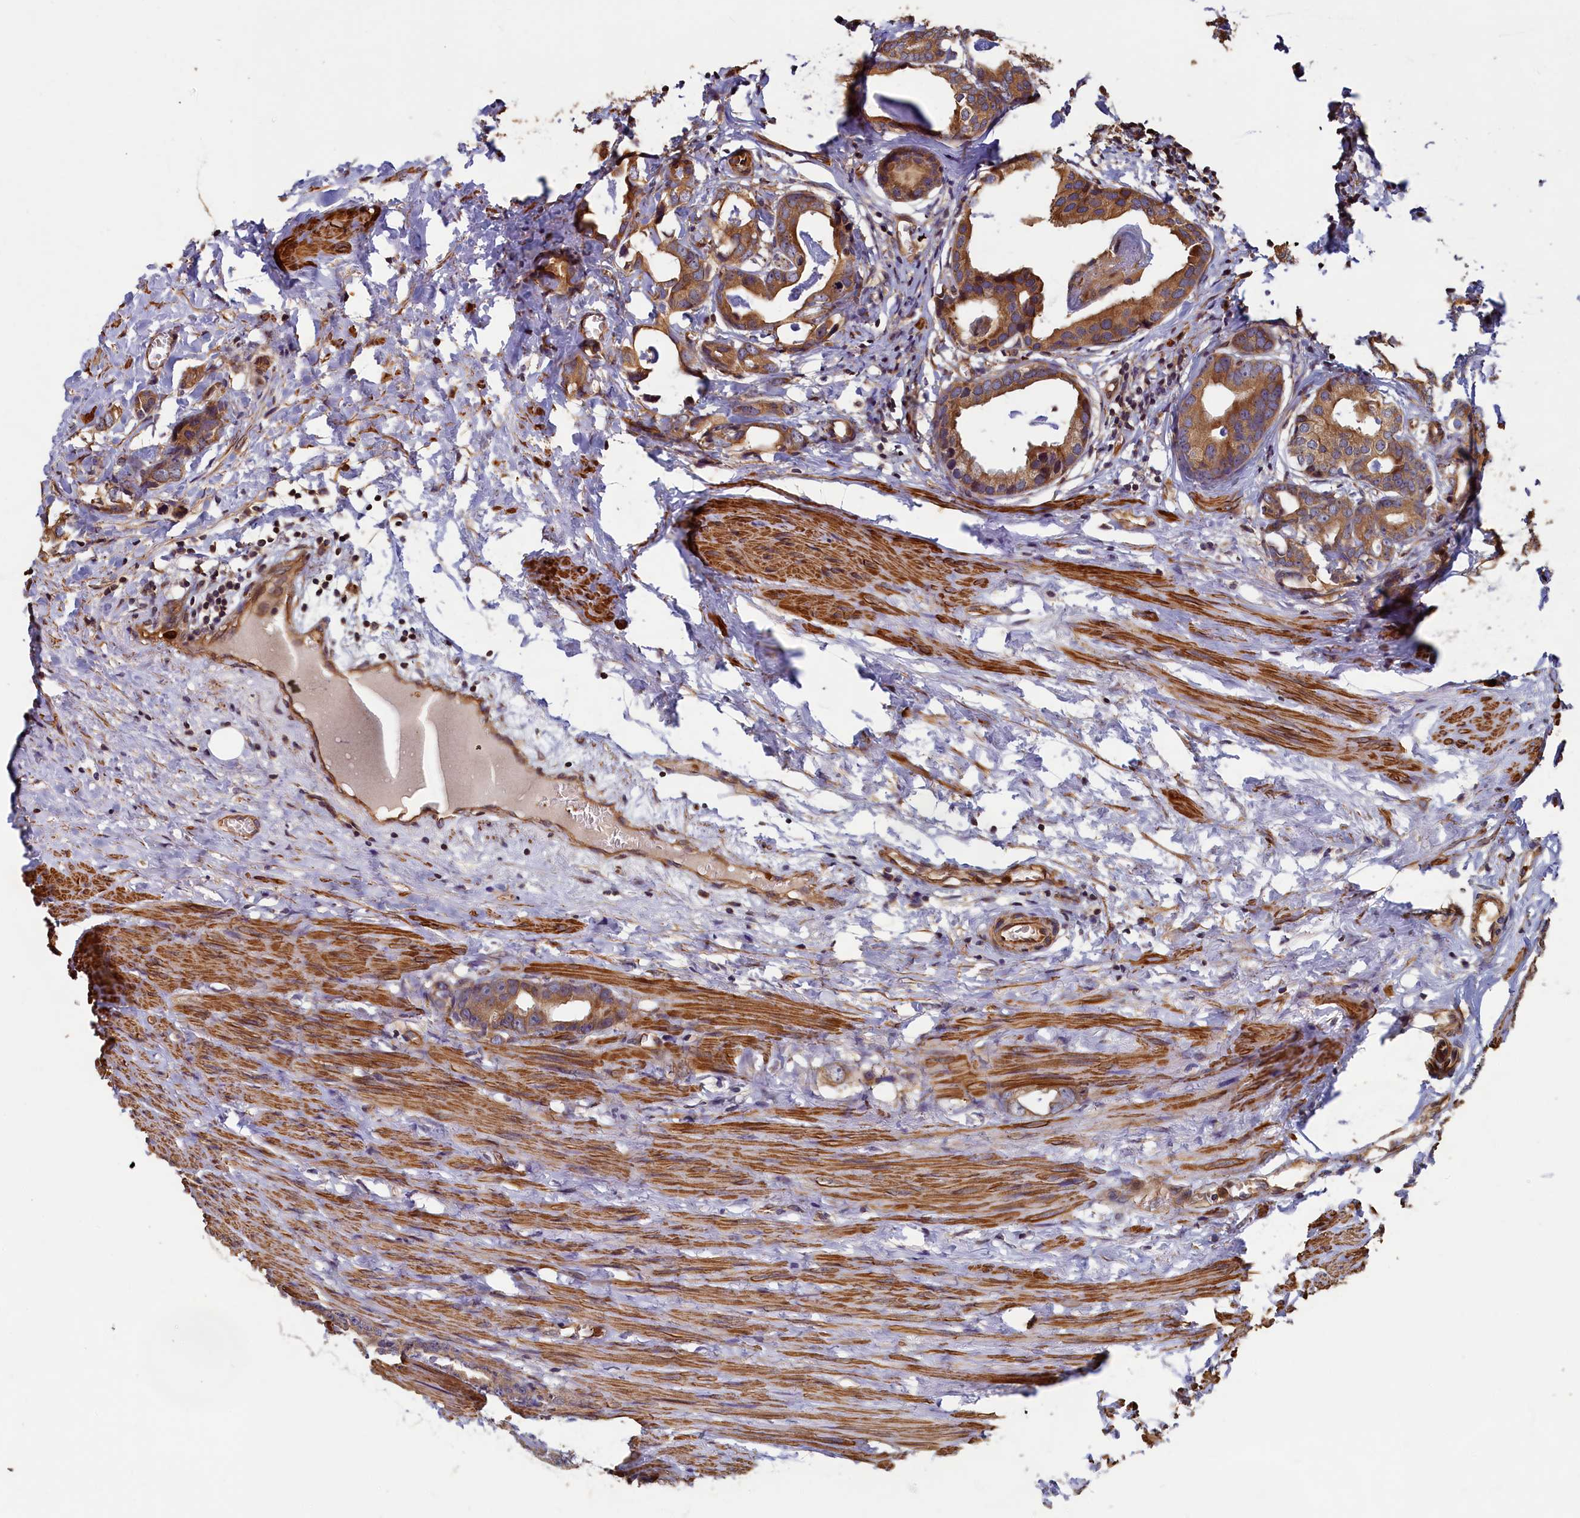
{"staining": {"intensity": "moderate", "quantity": ">75%", "location": "cytoplasmic/membranous"}, "tissue": "prostate cancer", "cell_type": "Tumor cells", "image_type": "cancer", "snomed": [{"axis": "morphology", "description": "Adenocarcinoma, Low grade"}, {"axis": "topography", "description": "Prostate"}], "caption": "Prostate cancer (low-grade adenocarcinoma) tissue displays moderate cytoplasmic/membranous positivity in approximately >75% of tumor cells The staining was performed using DAB to visualize the protein expression in brown, while the nuclei were stained in blue with hematoxylin (Magnification: 20x).", "gene": "CCDC102B", "patient": {"sex": "male", "age": 71}}